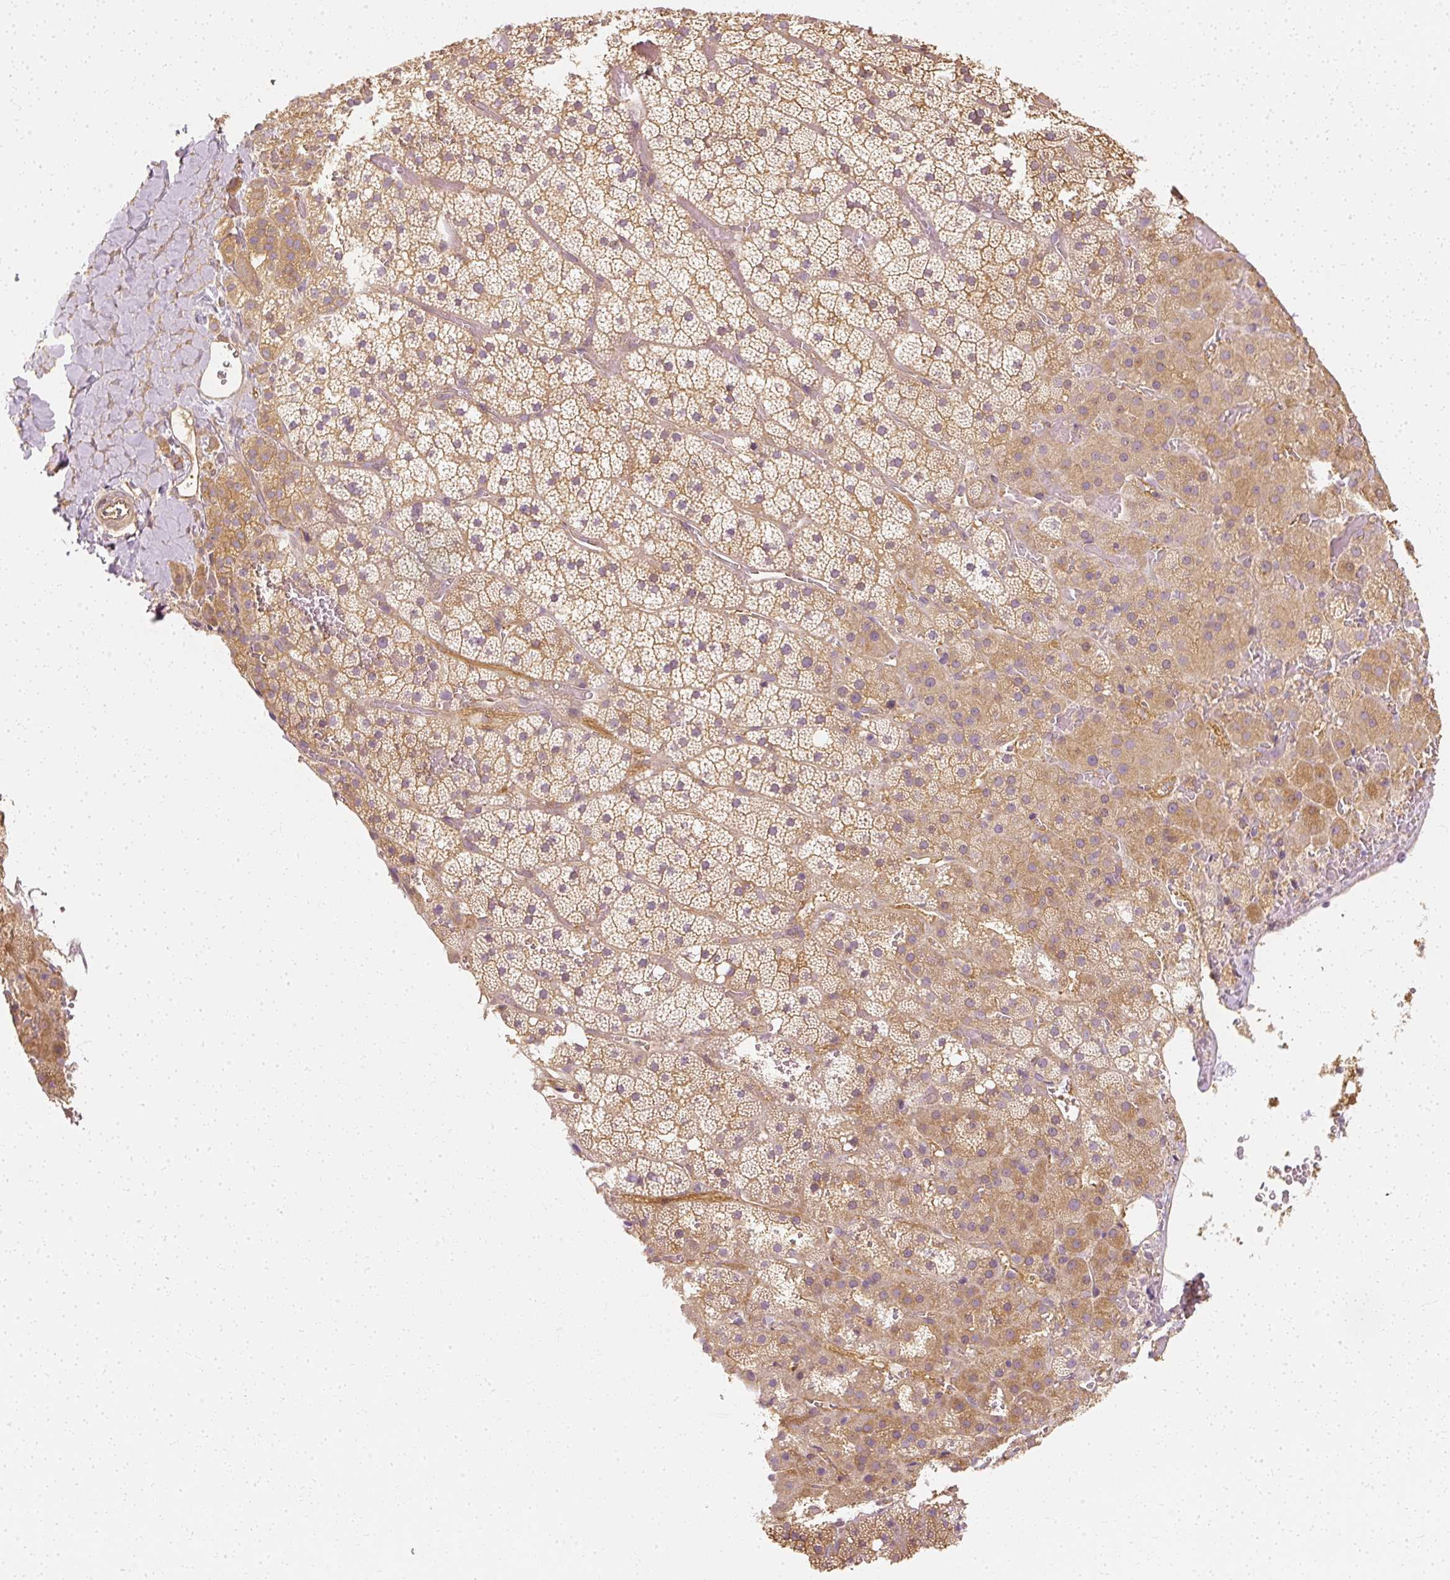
{"staining": {"intensity": "moderate", "quantity": ">75%", "location": "cytoplasmic/membranous"}, "tissue": "adrenal gland", "cell_type": "Glandular cells", "image_type": "normal", "snomed": [{"axis": "morphology", "description": "Normal tissue, NOS"}, {"axis": "topography", "description": "Adrenal gland"}], "caption": "About >75% of glandular cells in unremarkable adrenal gland display moderate cytoplasmic/membranous protein positivity as visualized by brown immunohistochemical staining.", "gene": "GNAQ", "patient": {"sex": "male", "age": 53}}